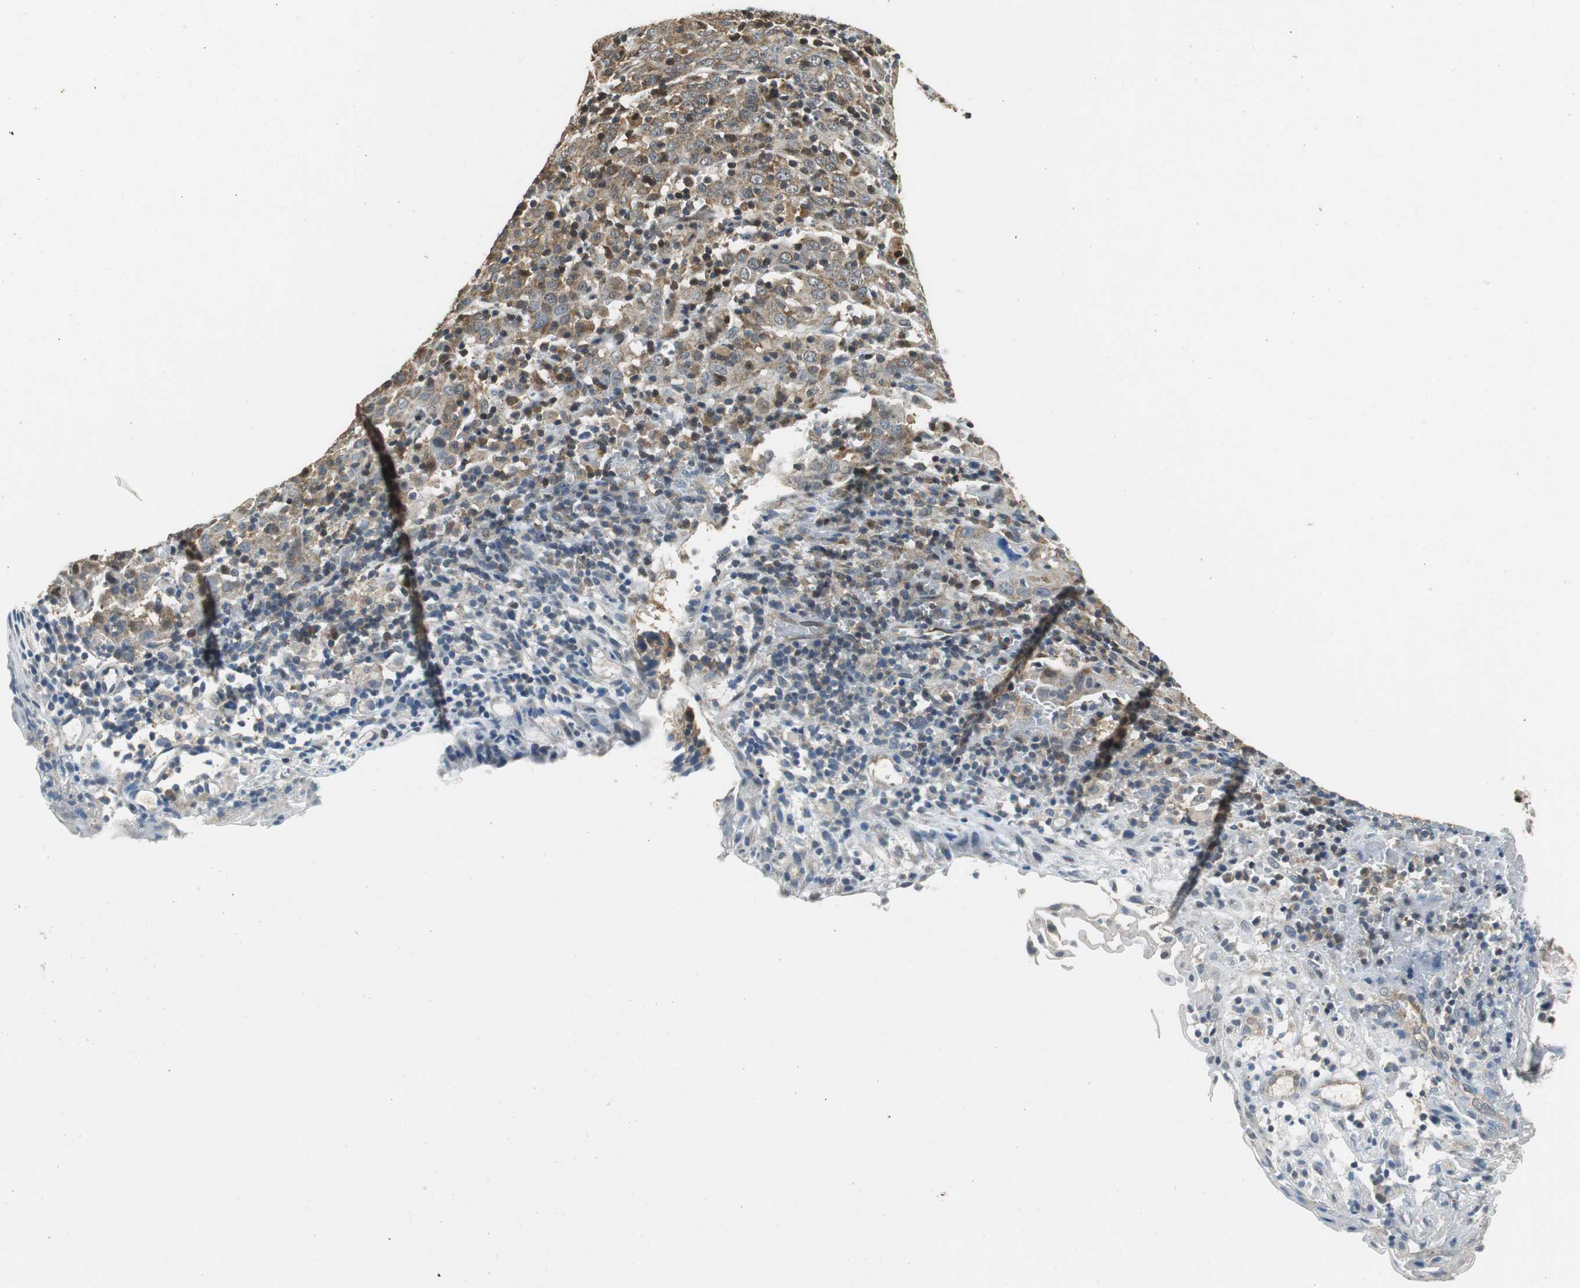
{"staining": {"intensity": "weak", "quantity": "25%-75%", "location": "cytoplasmic/membranous"}, "tissue": "cervical cancer", "cell_type": "Tumor cells", "image_type": "cancer", "snomed": [{"axis": "morphology", "description": "Normal tissue, NOS"}, {"axis": "morphology", "description": "Squamous cell carcinoma, NOS"}, {"axis": "topography", "description": "Cervix"}], "caption": "A histopathology image of squamous cell carcinoma (cervical) stained for a protein reveals weak cytoplasmic/membranous brown staining in tumor cells.", "gene": "GSDMD", "patient": {"sex": "female", "age": 67}}